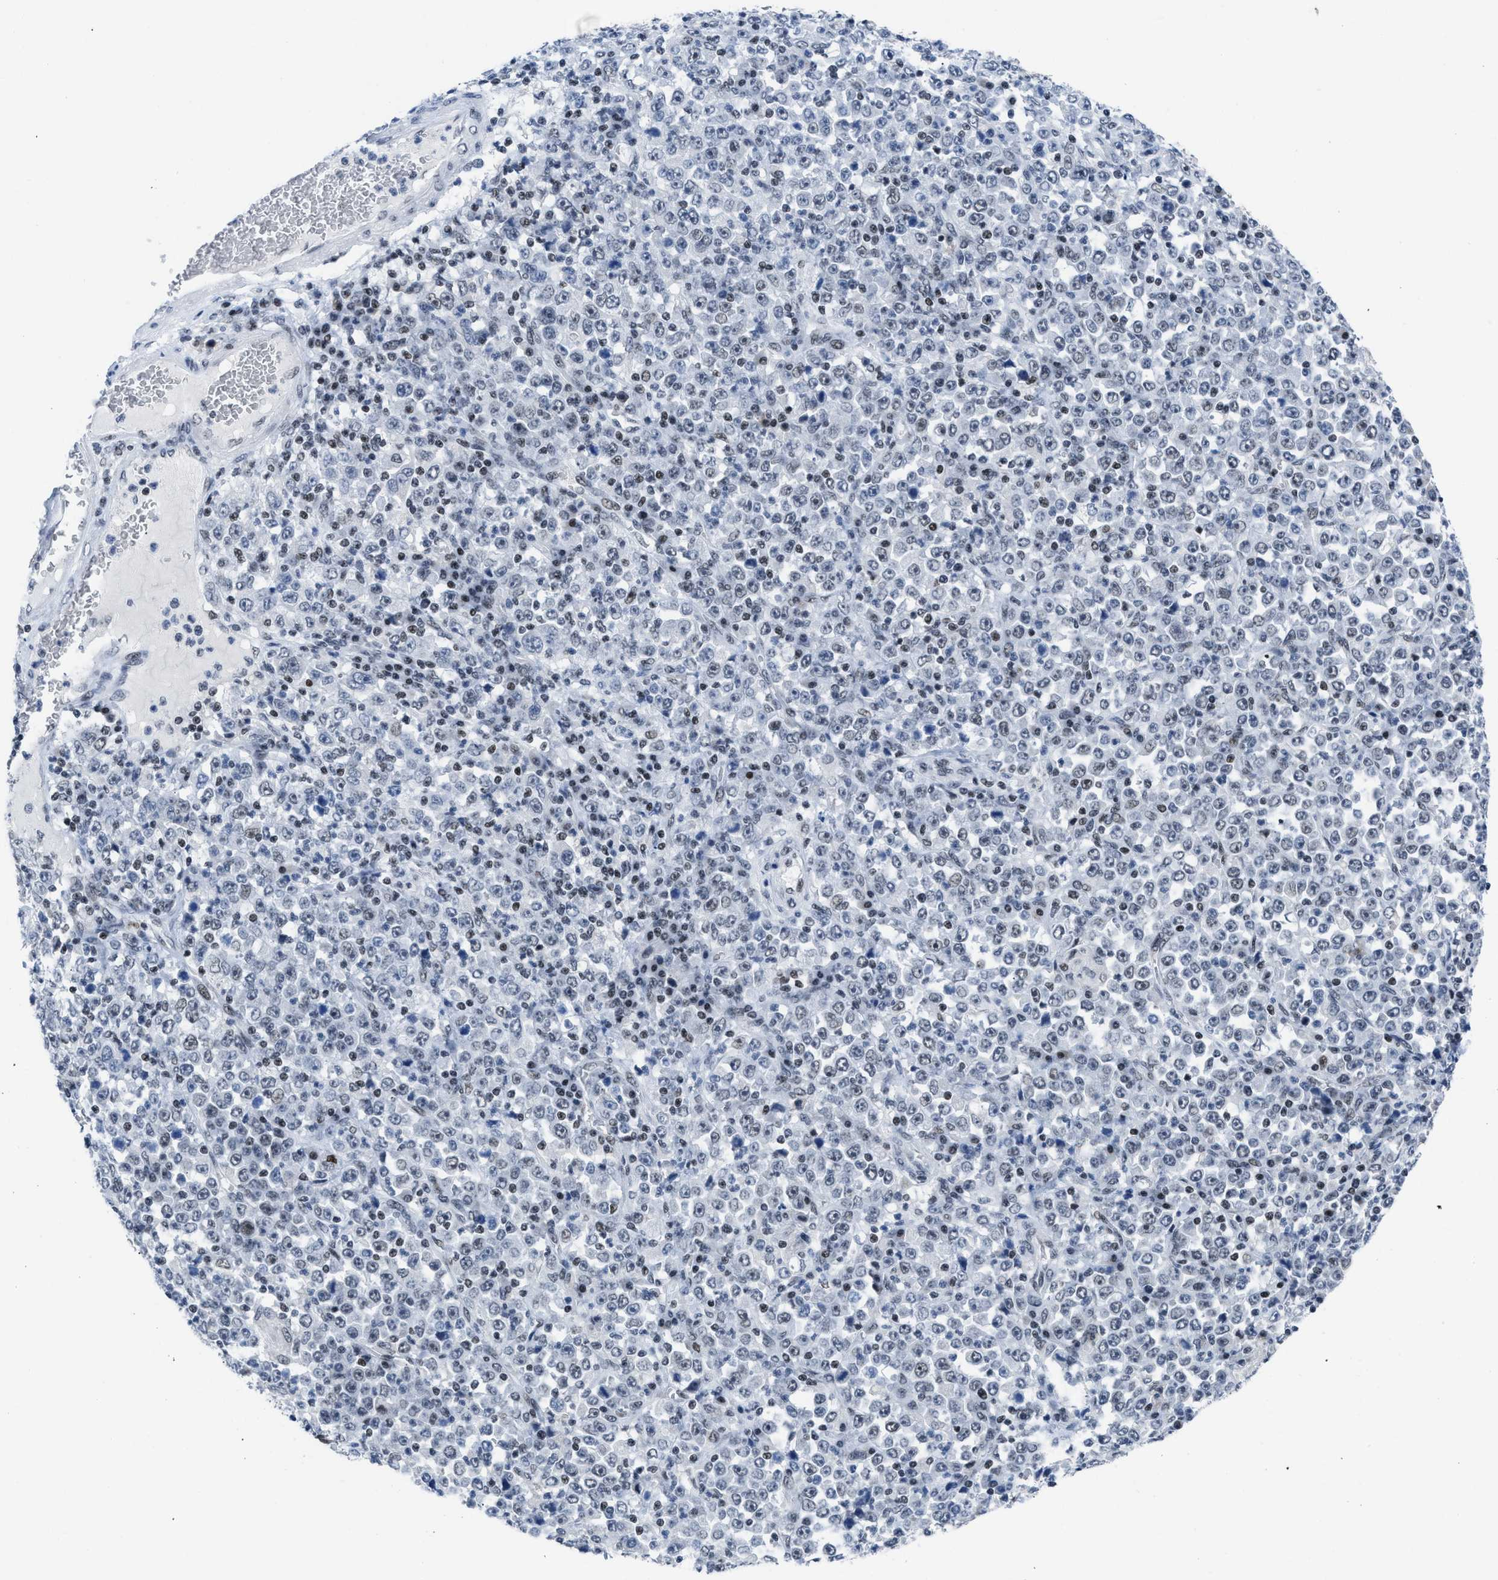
{"staining": {"intensity": "negative", "quantity": "none", "location": "none"}, "tissue": "stomach cancer", "cell_type": "Tumor cells", "image_type": "cancer", "snomed": [{"axis": "morphology", "description": "Normal tissue, NOS"}, {"axis": "morphology", "description": "Adenocarcinoma, NOS"}, {"axis": "topography", "description": "Stomach, upper"}, {"axis": "topography", "description": "Stomach"}], "caption": "Image shows no significant protein positivity in tumor cells of stomach cancer (adenocarcinoma).", "gene": "TERF2IP", "patient": {"sex": "male", "age": 59}}